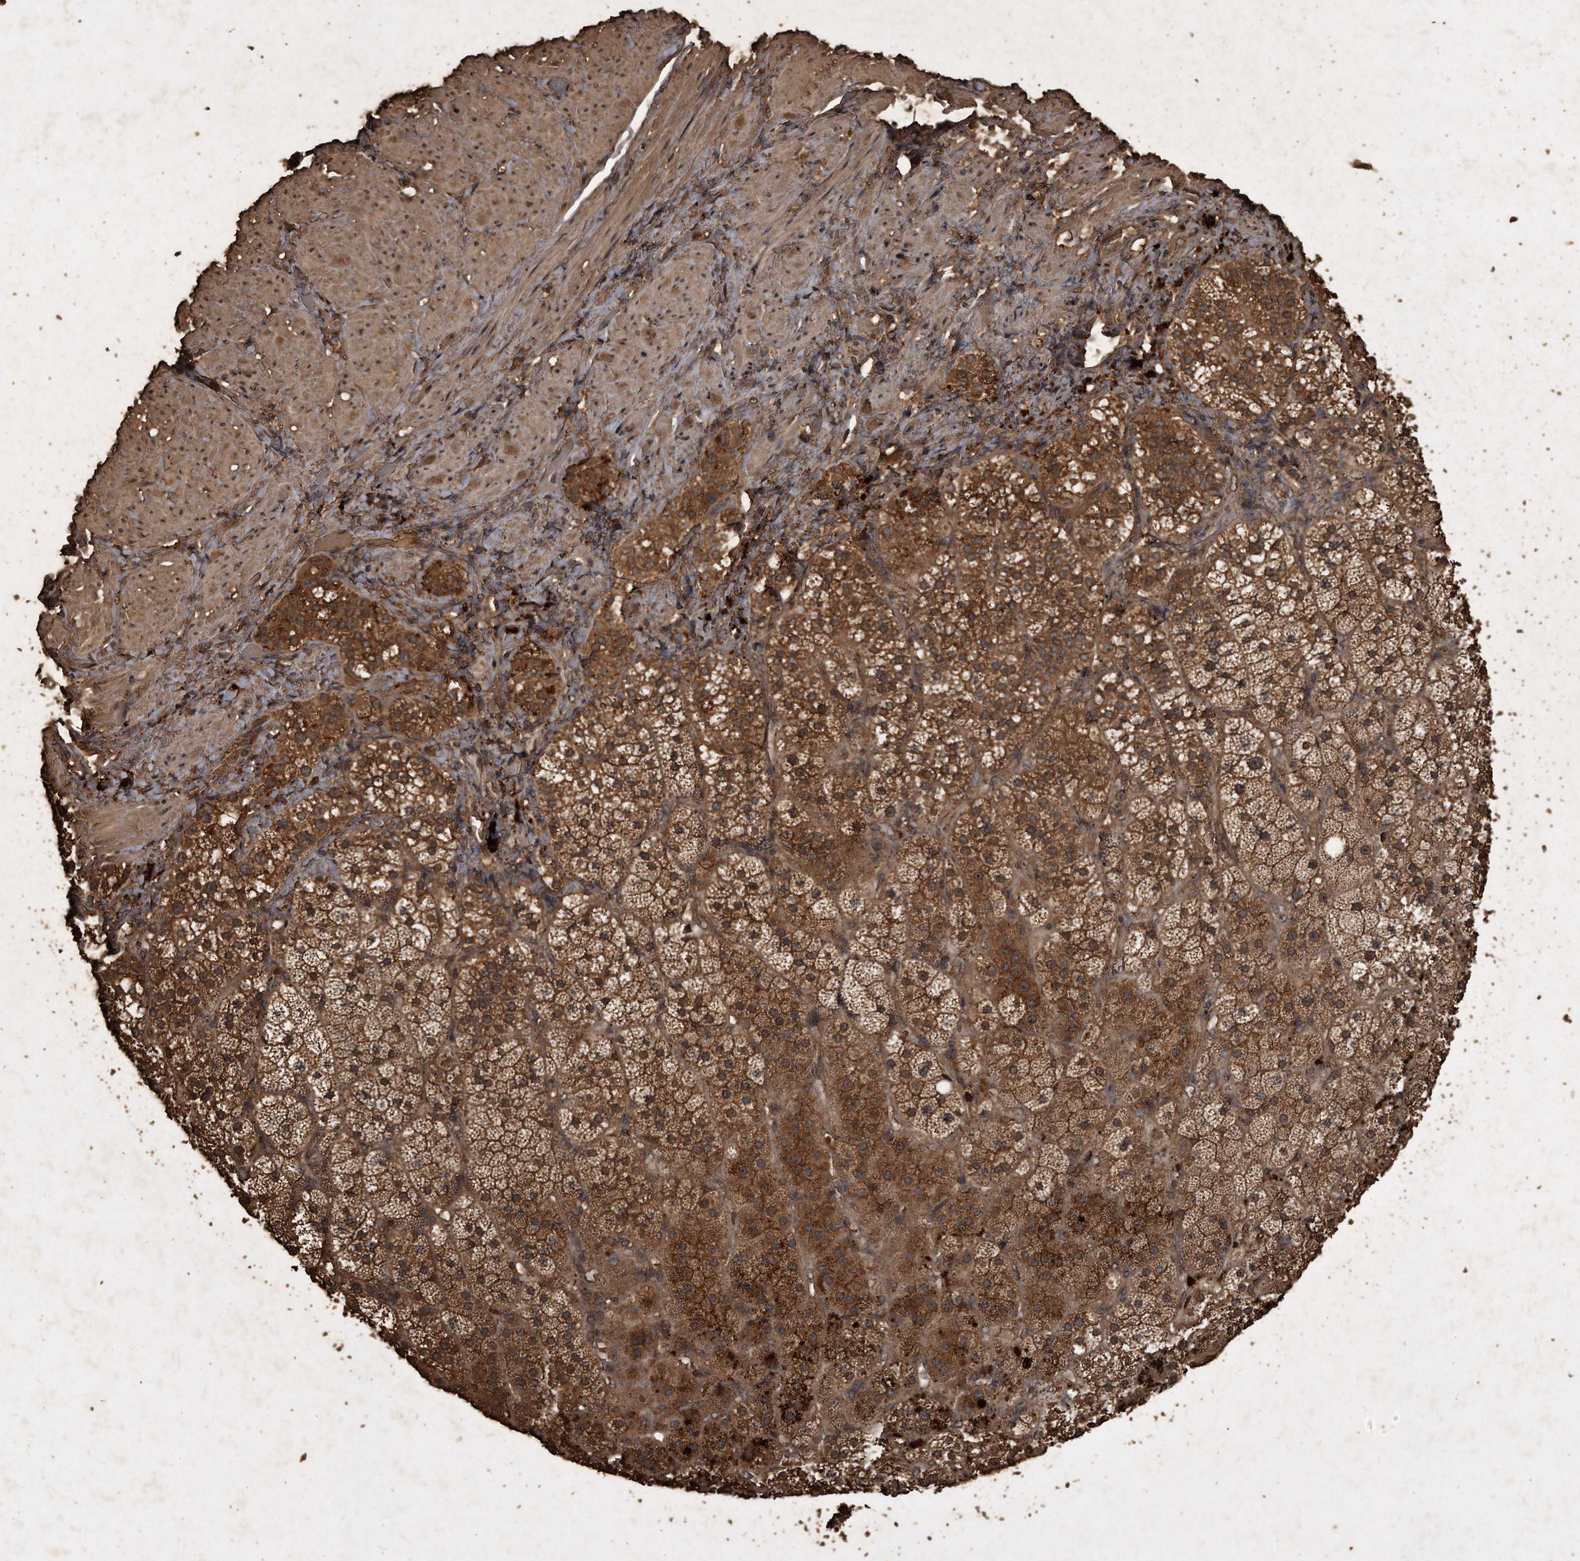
{"staining": {"intensity": "strong", "quantity": ">75%", "location": "cytoplasmic/membranous"}, "tissue": "adrenal gland", "cell_type": "Glandular cells", "image_type": "normal", "snomed": [{"axis": "morphology", "description": "Normal tissue, NOS"}, {"axis": "topography", "description": "Adrenal gland"}], "caption": "Immunohistochemical staining of benign human adrenal gland displays >75% levels of strong cytoplasmic/membranous protein staining in approximately >75% of glandular cells.", "gene": "CFLAR", "patient": {"sex": "male", "age": 57}}